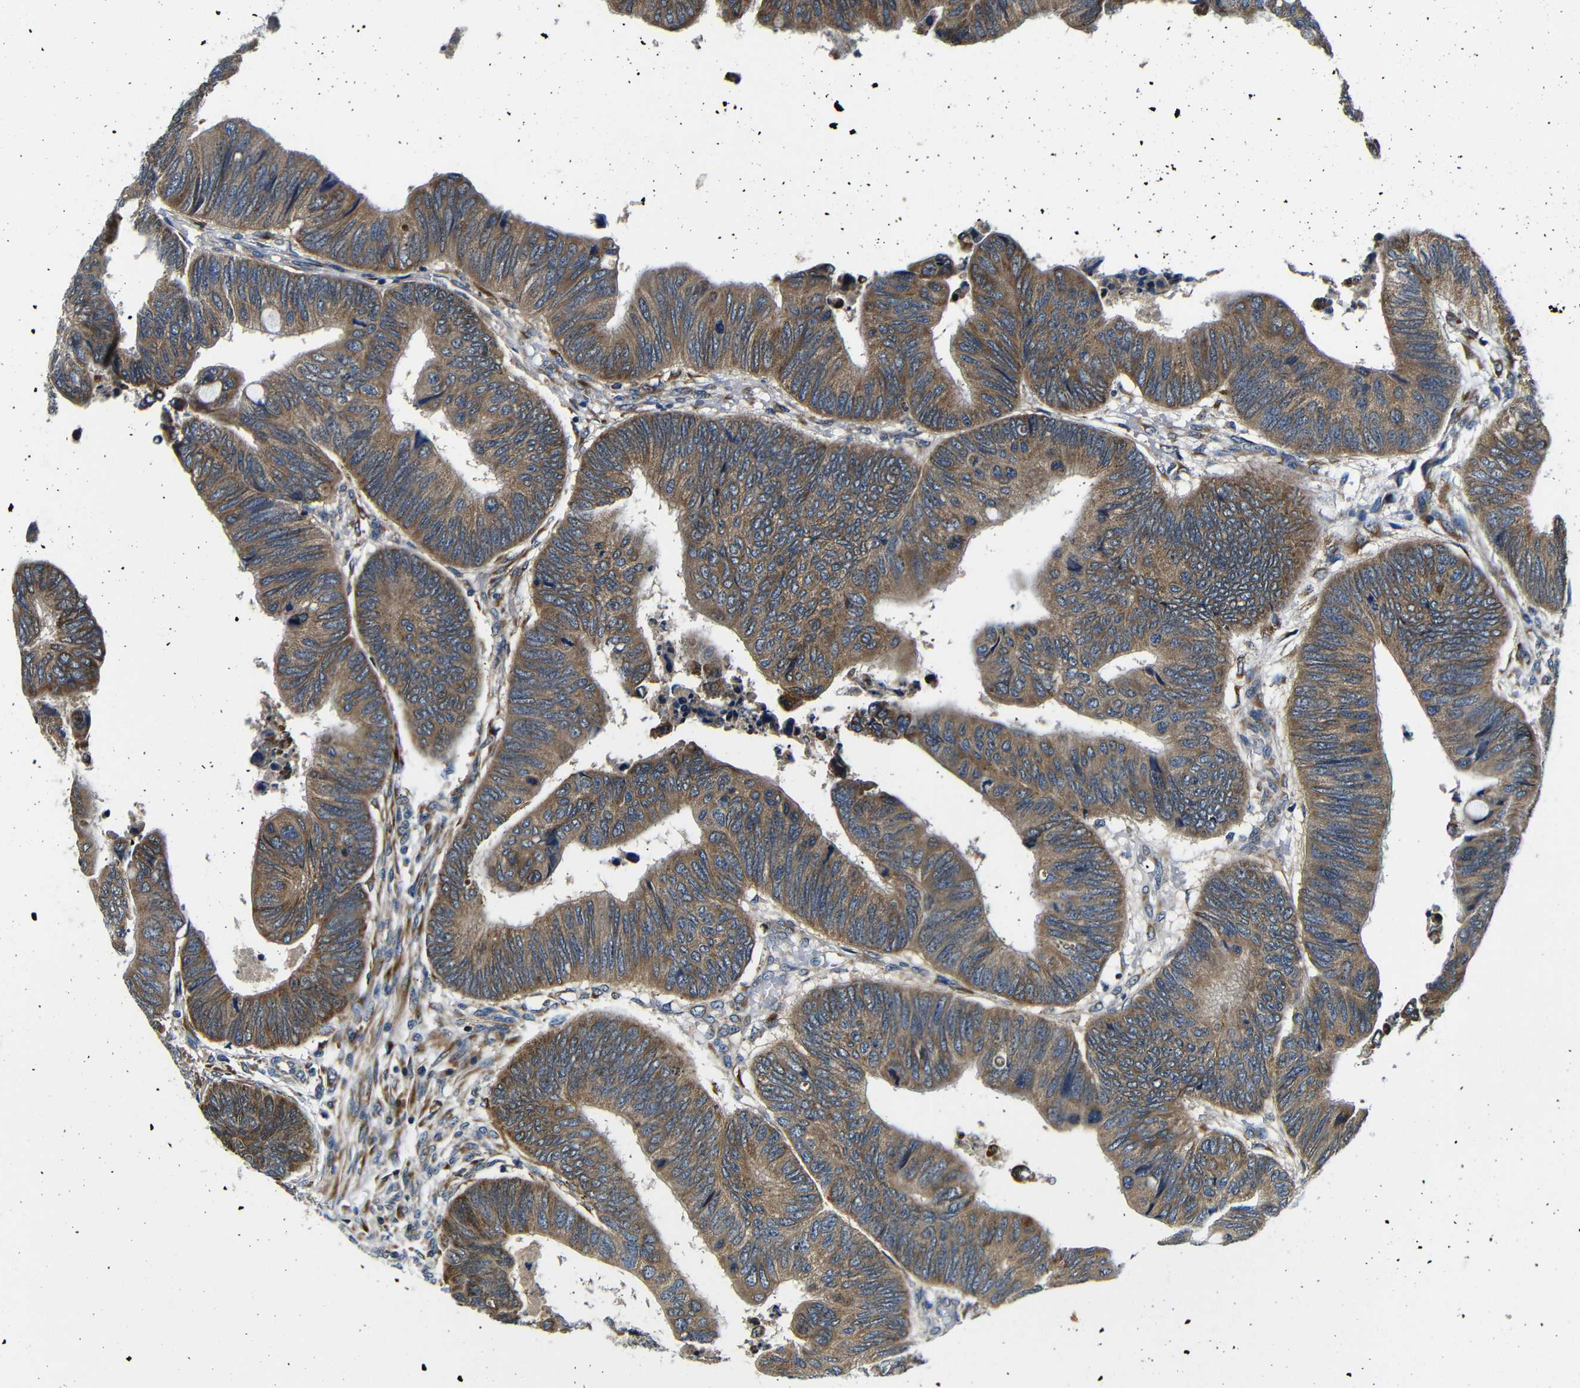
{"staining": {"intensity": "moderate", "quantity": ">75%", "location": "cytoplasmic/membranous"}, "tissue": "colorectal cancer", "cell_type": "Tumor cells", "image_type": "cancer", "snomed": [{"axis": "morphology", "description": "Normal tissue, NOS"}, {"axis": "morphology", "description": "Adenocarcinoma, NOS"}, {"axis": "topography", "description": "Rectum"}, {"axis": "topography", "description": "Peripheral nerve tissue"}], "caption": "A micrograph showing moderate cytoplasmic/membranous staining in about >75% of tumor cells in colorectal cancer, as visualized by brown immunohistochemical staining.", "gene": "FKBP14", "patient": {"sex": "male", "age": 92}}